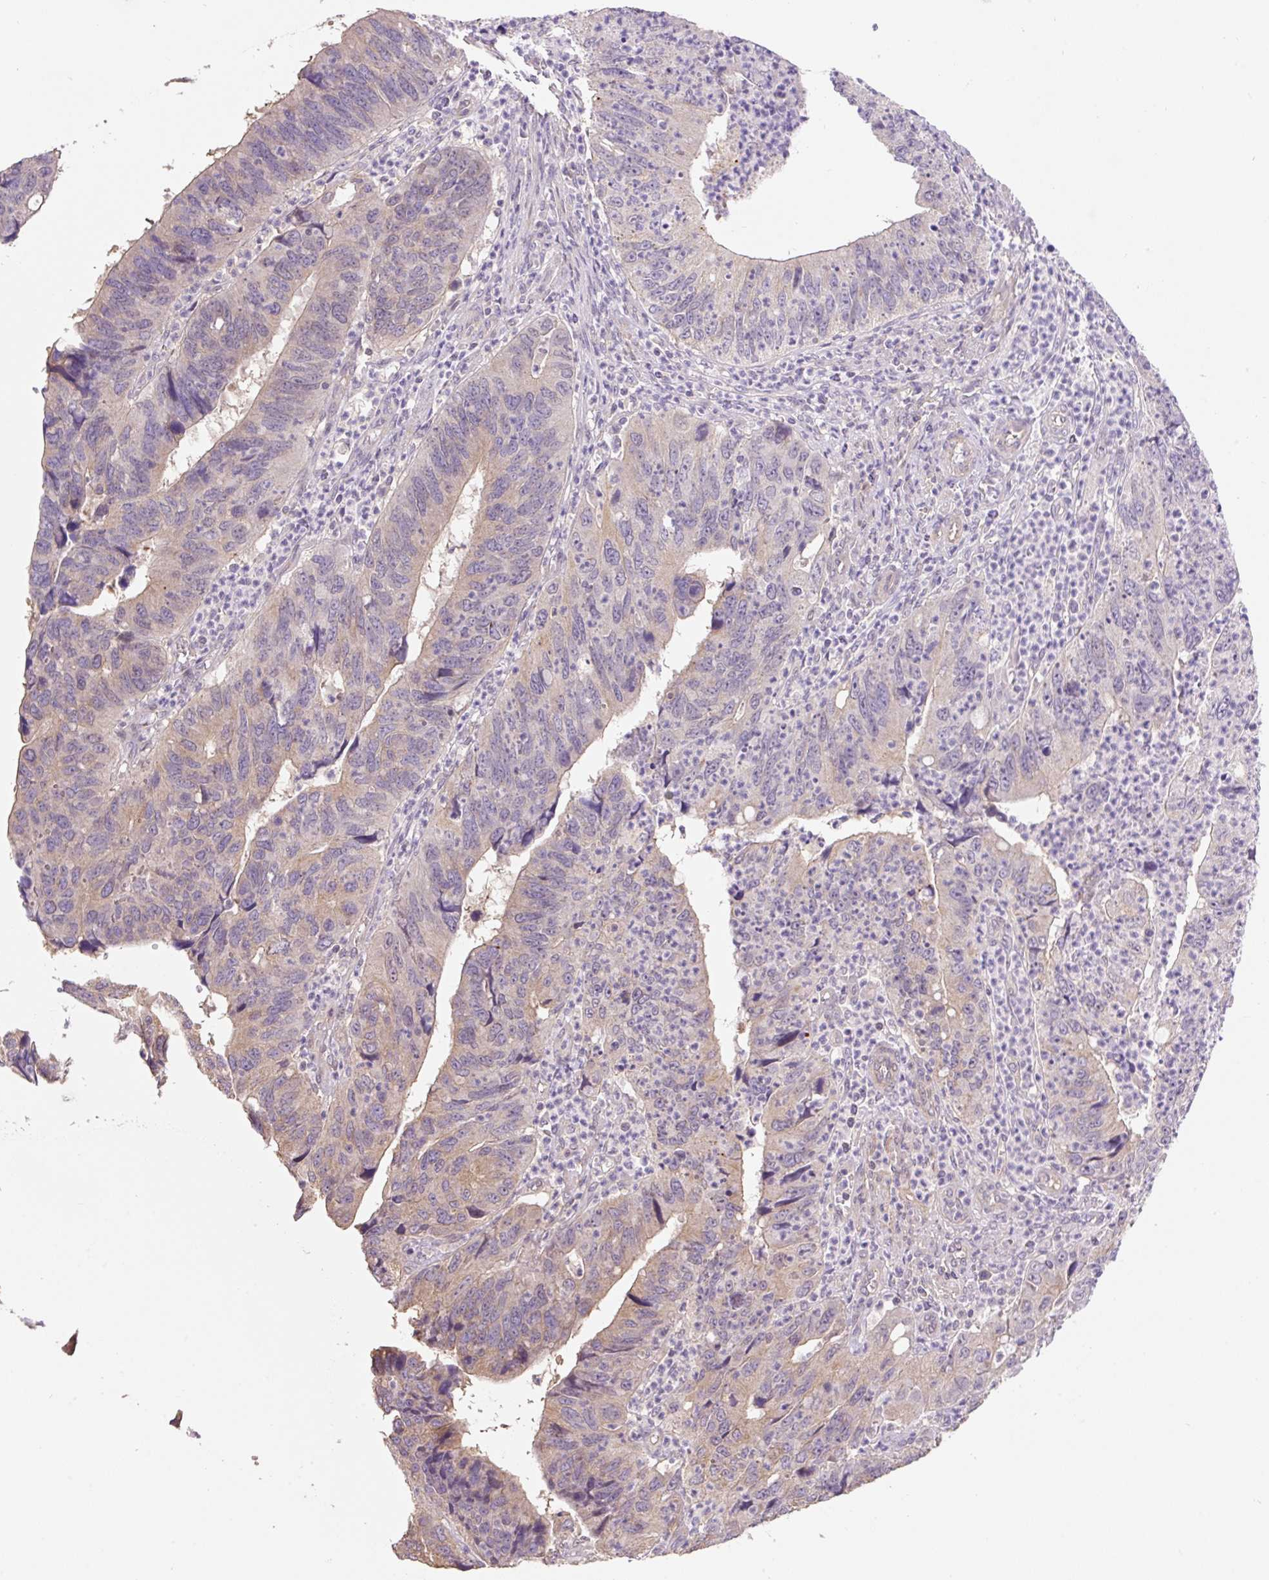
{"staining": {"intensity": "weak", "quantity": "<25%", "location": "cytoplasmic/membranous"}, "tissue": "stomach cancer", "cell_type": "Tumor cells", "image_type": "cancer", "snomed": [{"axis": "morphology", "description": "Adenocarcinoma, NOS"}, {"axis": "topography", "description": "Stomach"}], "caption": "Tumor cells are negative for brown protein staining in adenocarcinoma (stomach). The staining was performed using DAB to visualize the protein expression in brown, while the nuclei were stained in blue with hematoxylin (Magnification: 20x).", "gene": "COX8A", "patient": {"sex": "male", "age": 59}}